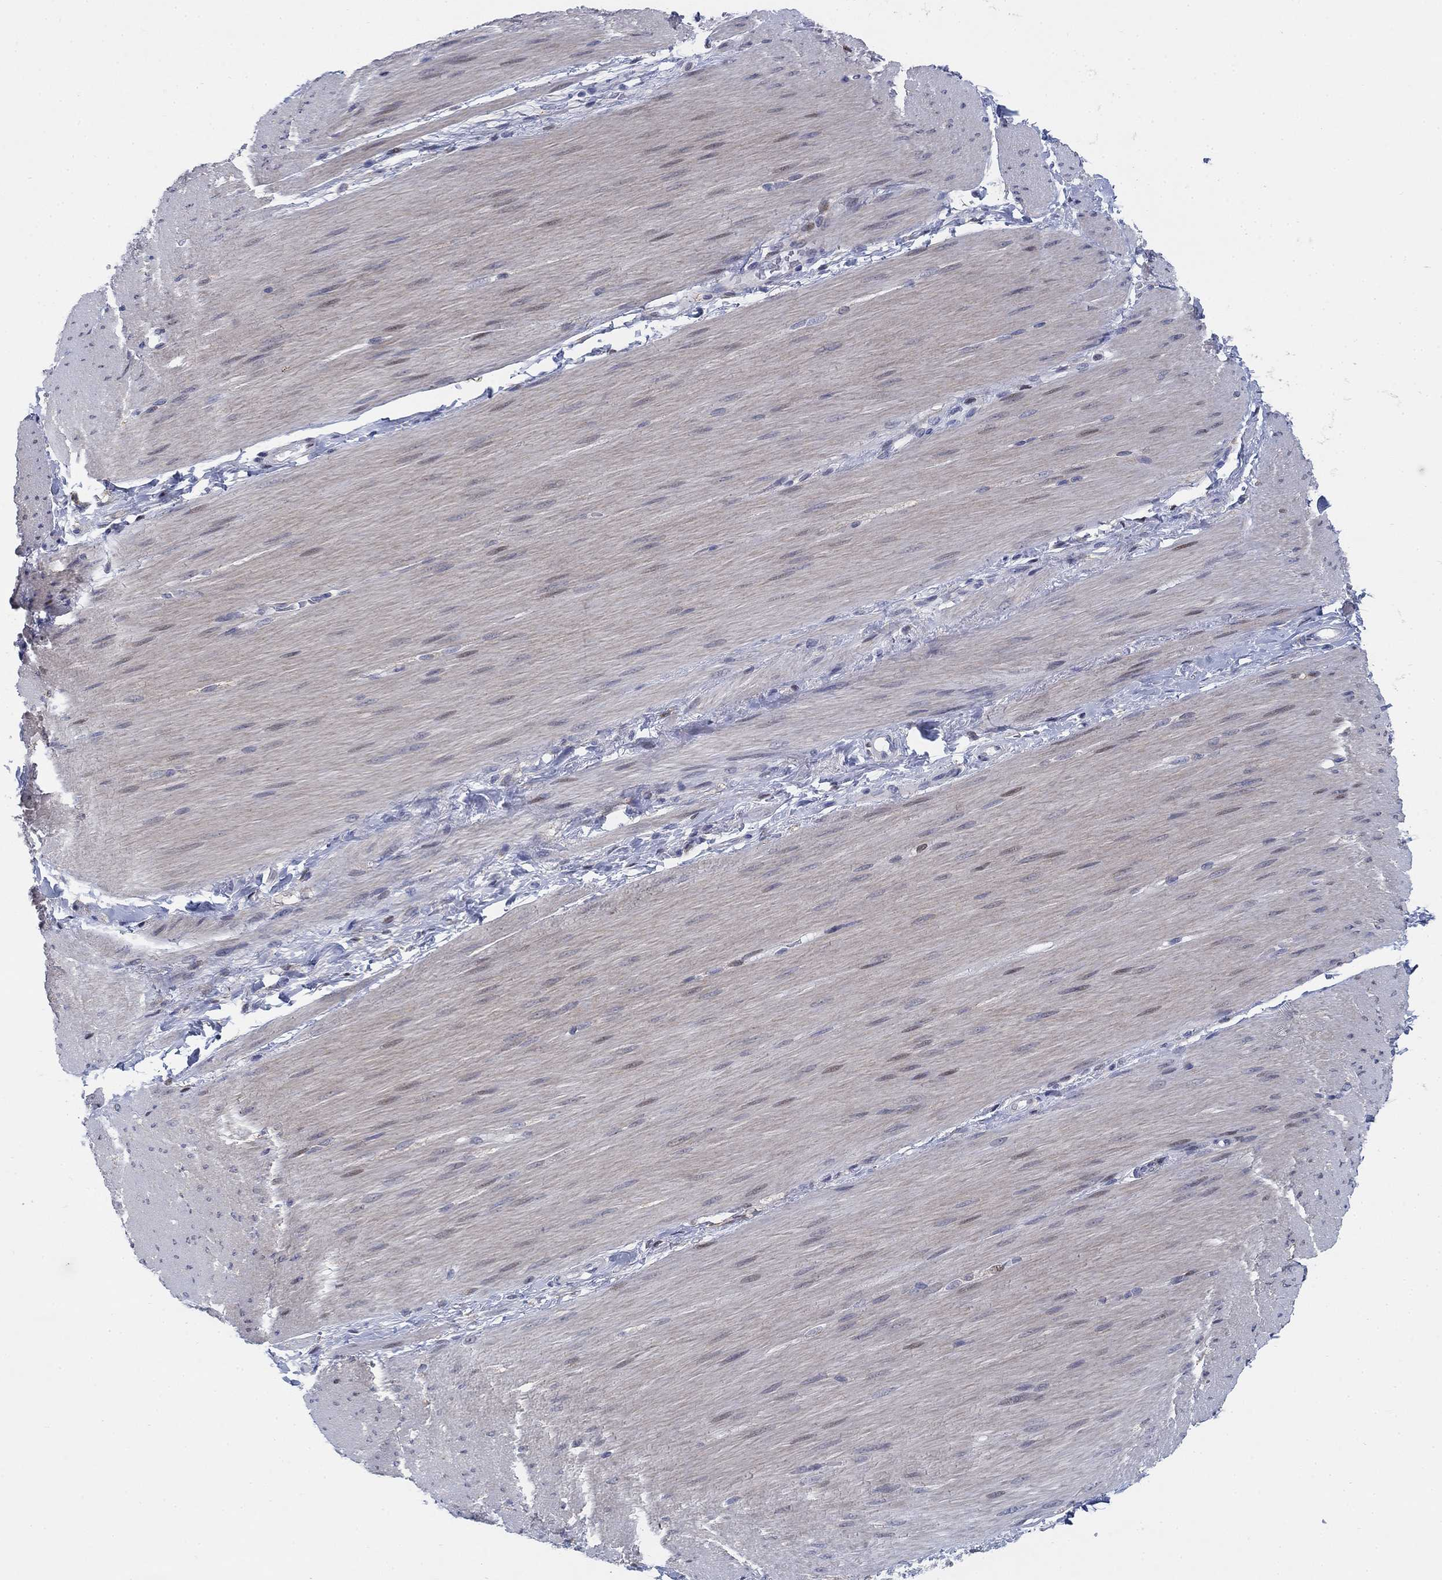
{"staining": {"intensity": "negative", "quantity": "none", "location": "none"}, "tissue": "adipose tissue", "cell_type": "Adipocytes", "image_type": "normal", "snomed": [{"axis": "morphology", "description": "Normal tissue, NOS"}, {"axis": "topography", "description": "Smooth muscle"}, {"axis": "topography", "description": "Duodenum"}, {"axis": "topography", "description": "Peripheral nerve tissue"}], "caption": "Unremarkable adipose tissue was stained to show a protein in brown. There is no significant staining in adipocytes.", "gene": "MYO3A", "patient": {"sex": "female", "age": 61}}